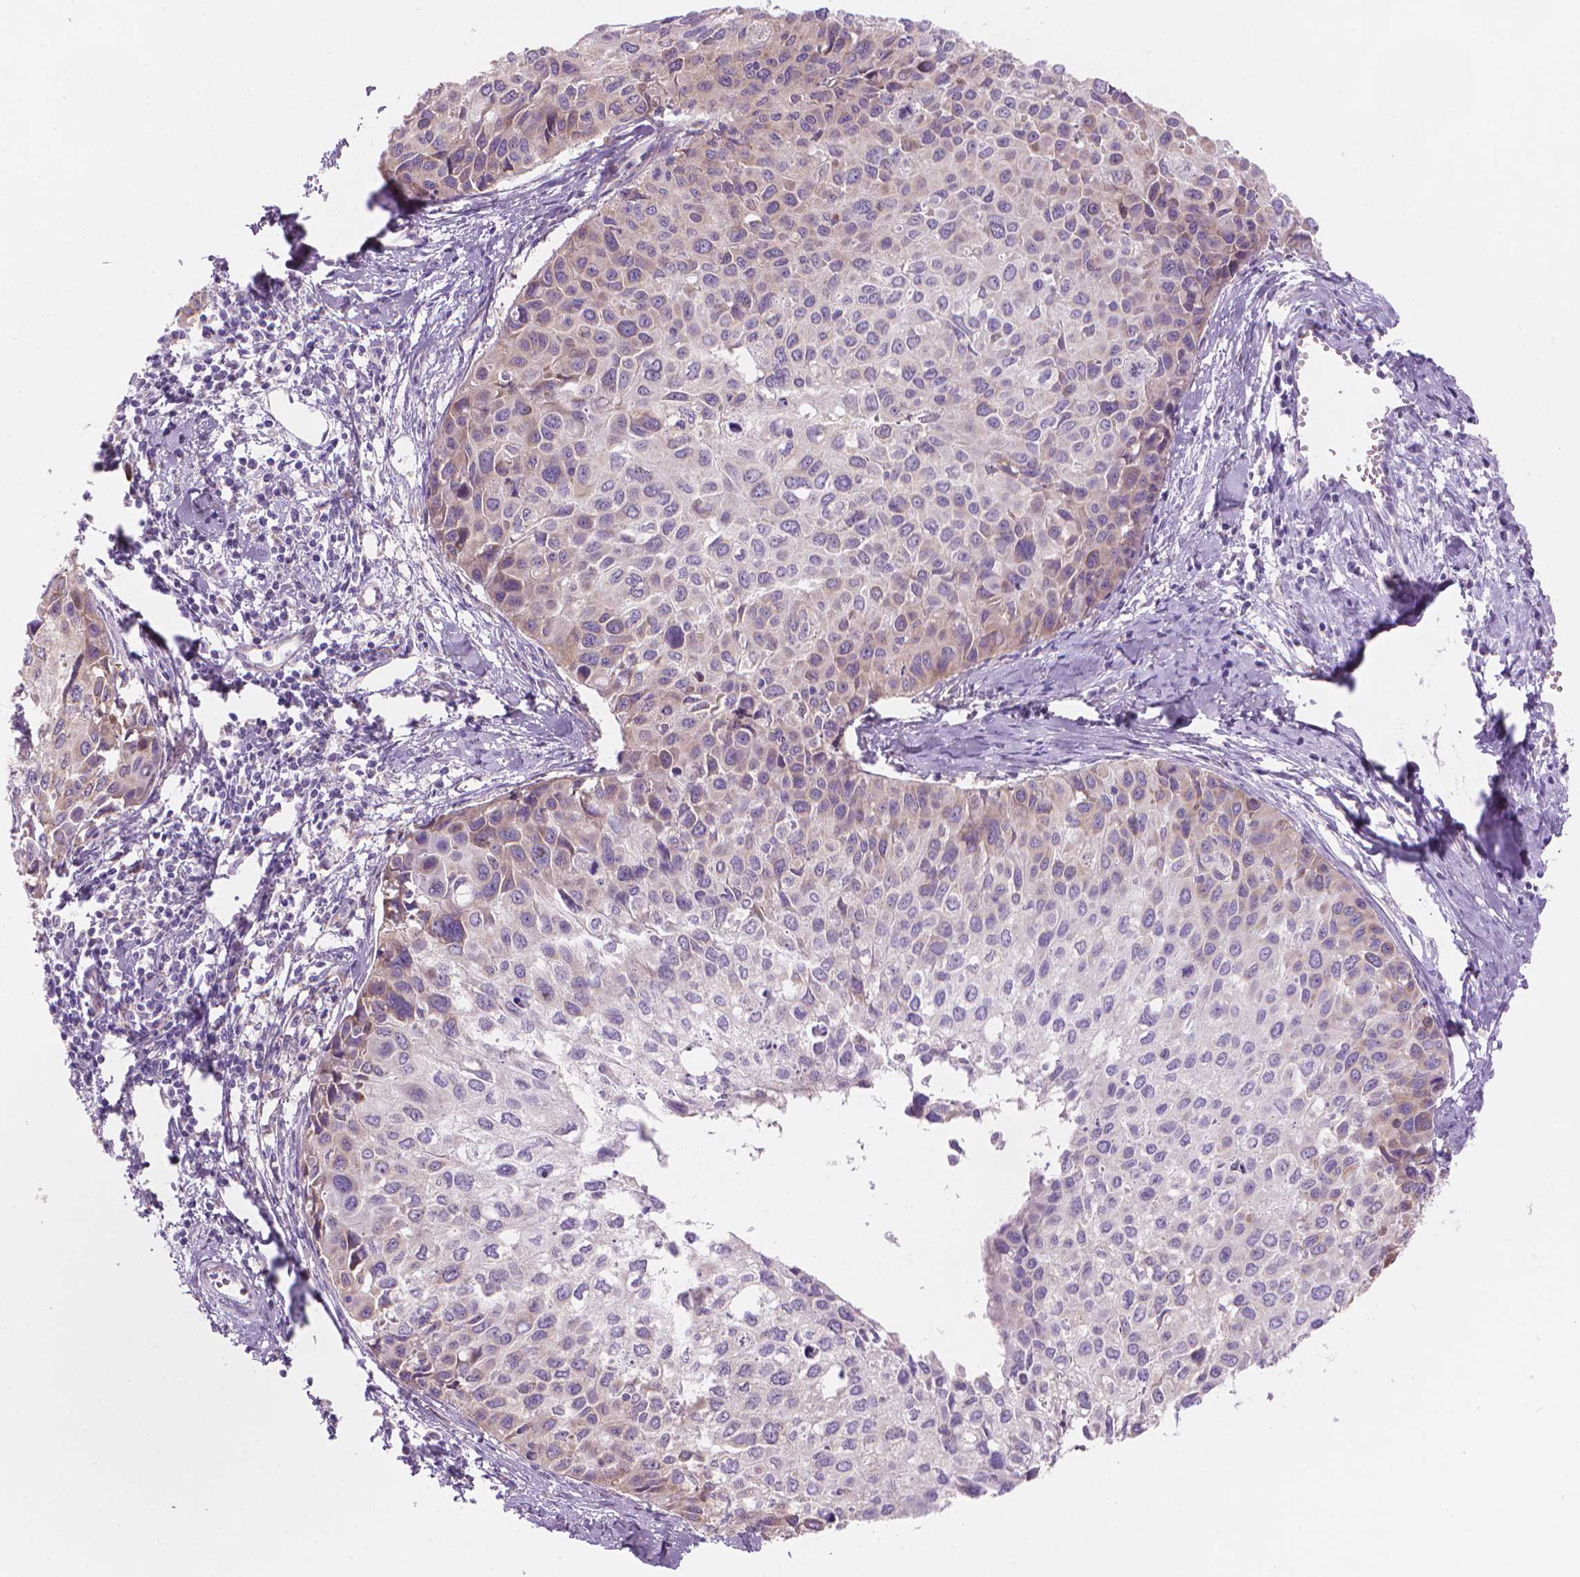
{"staining": {"intensity": "weak", "quantity": "<25%", "location": "cytoplasmic/membranous"}, "tissue": "cervical cancer", "cell_type": "Tumor cells", "image_type": "cancer", "snomed": [{"axis": "morphology", "description": "Squamous cell carcinoma, NOS"}, {"axis": "topography", "description": "Cervix"}], "caption": "Cervical cancer was stained to show a protein in brown. There is no significant positivity in tumor cells.", "gene": "ENSG00000187186", "patient": {"sex": "female", "age": 50}}